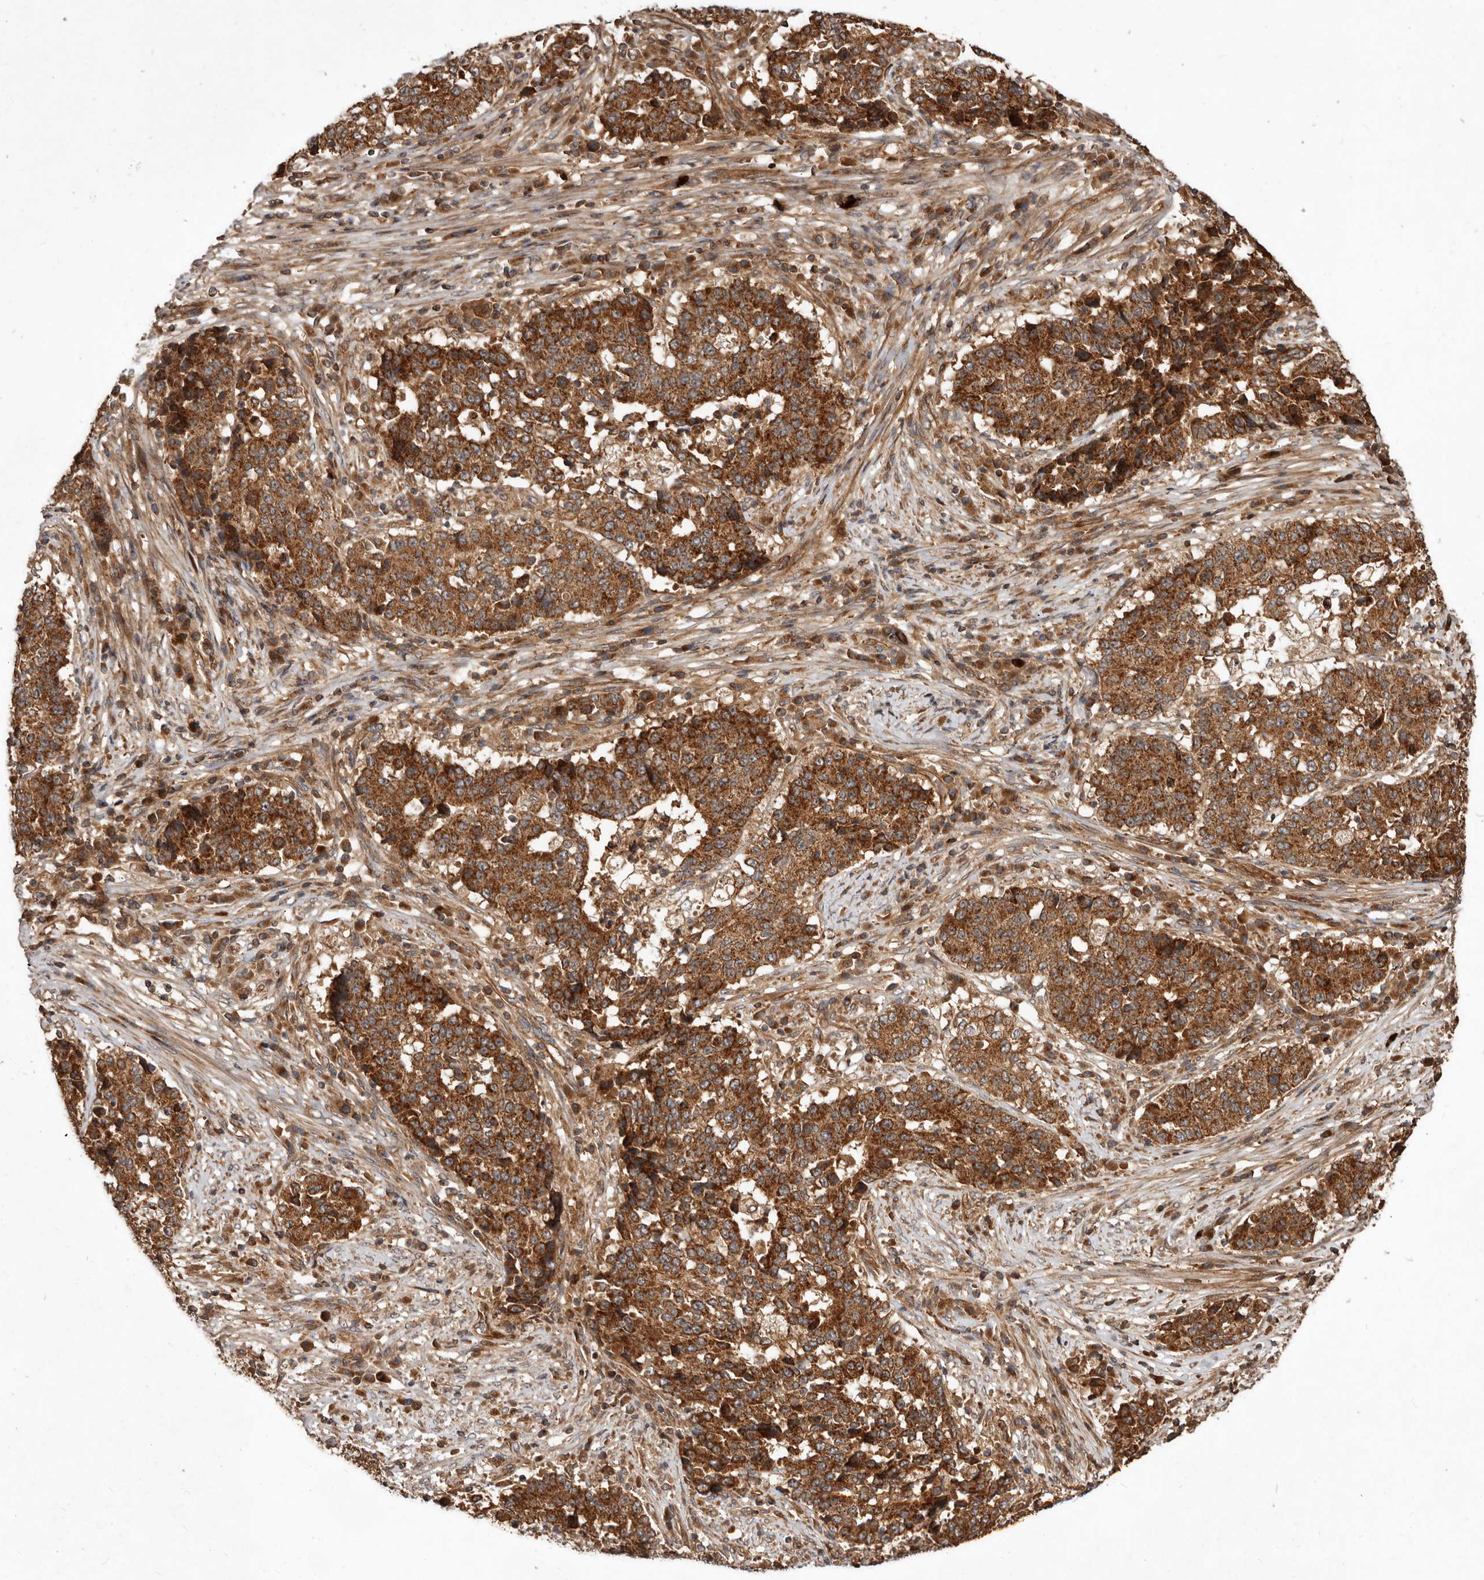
{"staining": {"intensity": "moderate", "quantity": ">75%", "location": "cytoplasmic/membranous"}, "tissue": "stomach cancer", "cell_type": "Tumor cells", "image_type": "cancer", "snomed": [{"axis": "morphology", "description": "Adenocarcinoma, NOS"}, {"axis": "topography", "description": "Stomach"}], "caption": "IHC micrograph of stomach cancer stained for a protein (brown), which shows medium levels of moderate cytoplasmic/membranous expression in about >75% of tumor cells.", "gene": "STK36", "patient": {"sex": "male", "age": 59}}